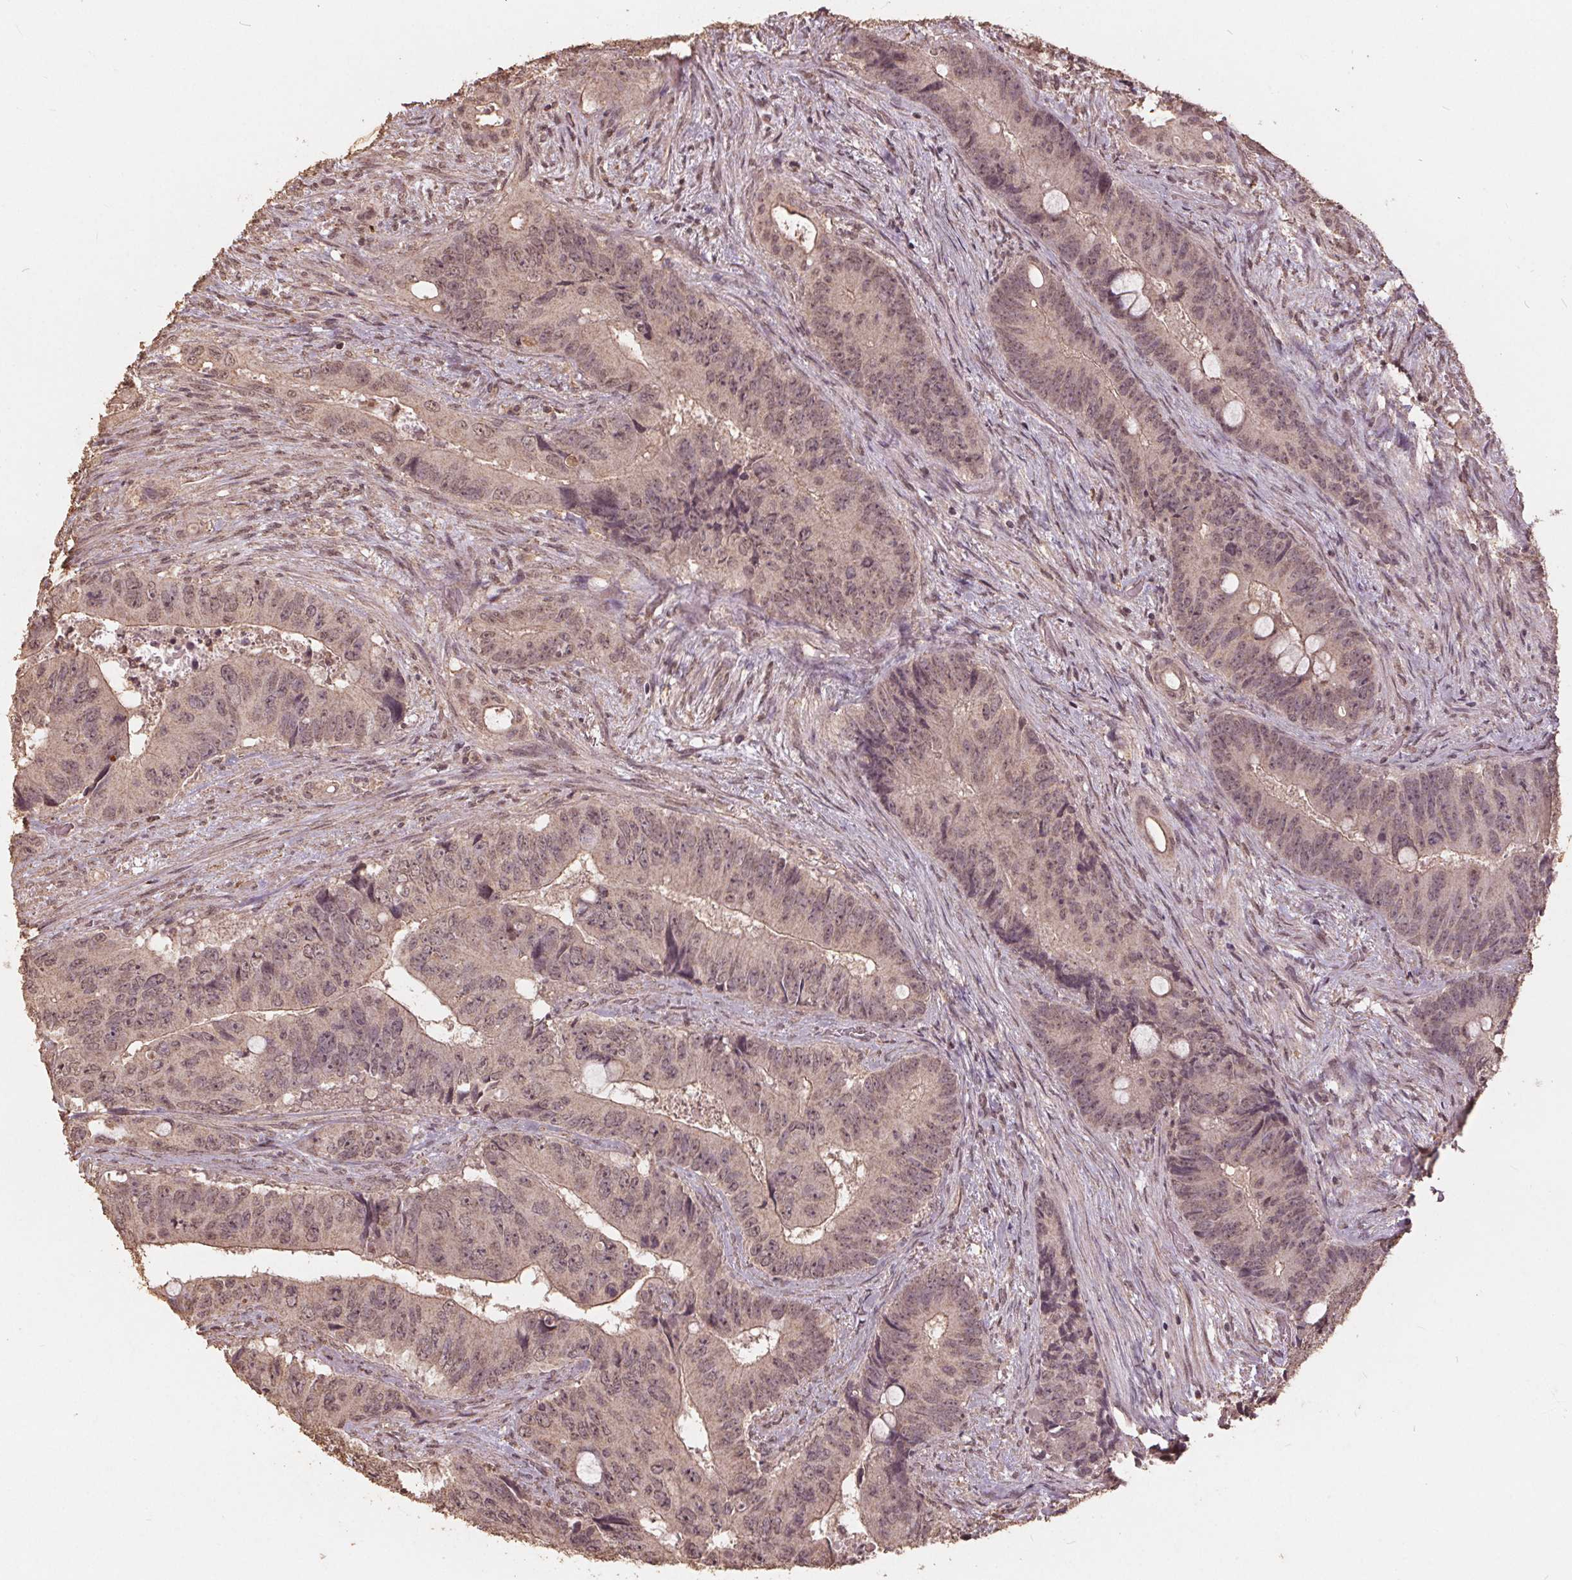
{"staining": {"intensity": "weak", "quantity": "25%-75%", "location": "cytoplasmic/membranous,nuclear"}, "tissue": "colorectal cancer", "cell_type": "Tumor cells", "image_type": "cancer", "snomed": [{"axis": "morphology", "description": "Adenocarcinoma, NOS"}, {"axis": "topography", "description": "Rectum"}], "caption": "Colorectal cancer (adenocarcinoma) stained for a protein (brown) displays weak cytoplasmic/membranous and nuclear positive expression in approximately 25%-75% of tumor cells.", "gene": "DSG3", "patient": {"sex": "male", "age": 78}}